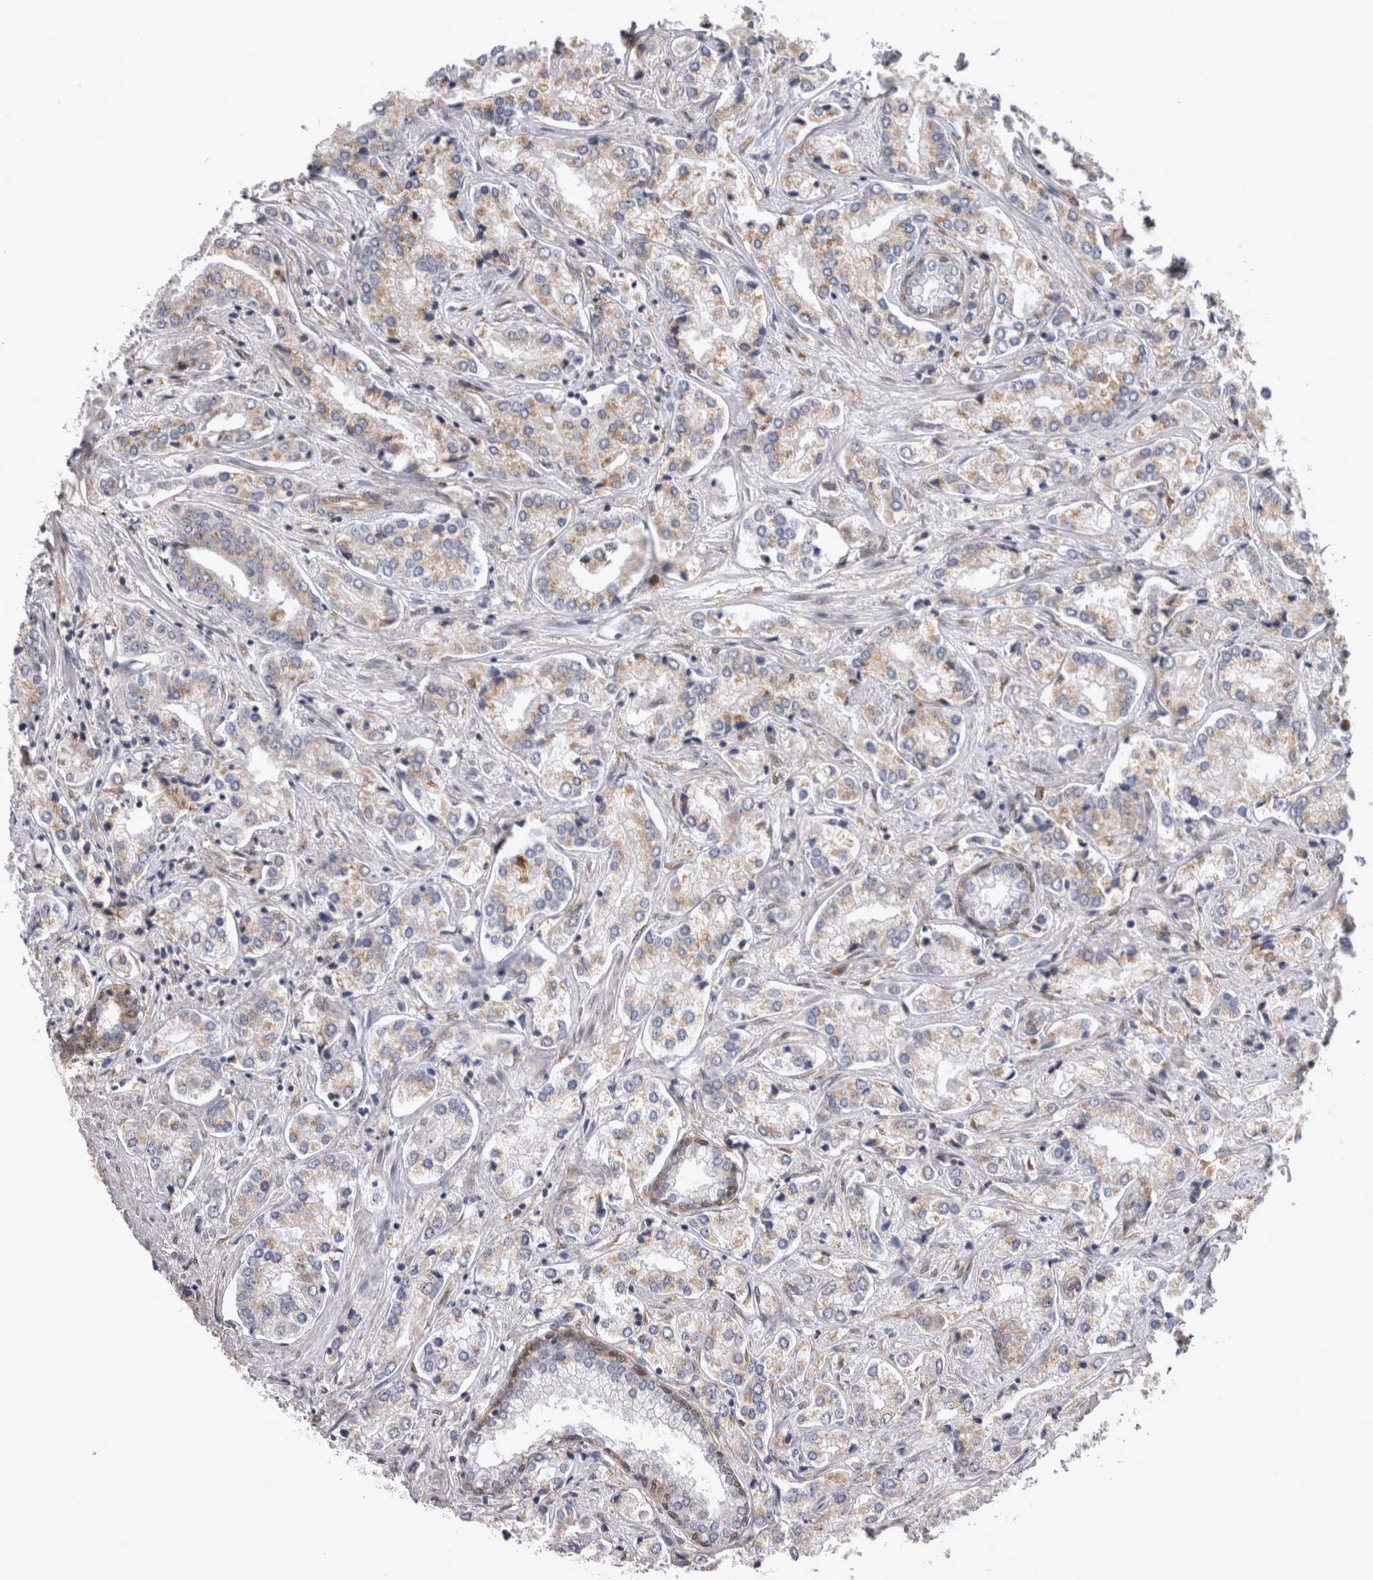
{"staining": {"intensity": "moderate", "quantity": ">75%", "location": "cytoplasmic/membranous"}, "tissue": "prostate cancer", "cell_type": "Tumor cells", "image_type": "cancer", "snomed": [{"axis": "morphology", "description": "Adenocarcinoma, High grade"}, {"axis": "topography", "description": "Prostate"}], "caption": "Human high-grade adenocarcinoma (prostate) stained for a protein (brown) demonstrates moderate cytoplasmic/membranous positive staining in about >75% of tumor cells.", "gene": "CHIC2", "patient": {"sex": "male", "age": 66}}